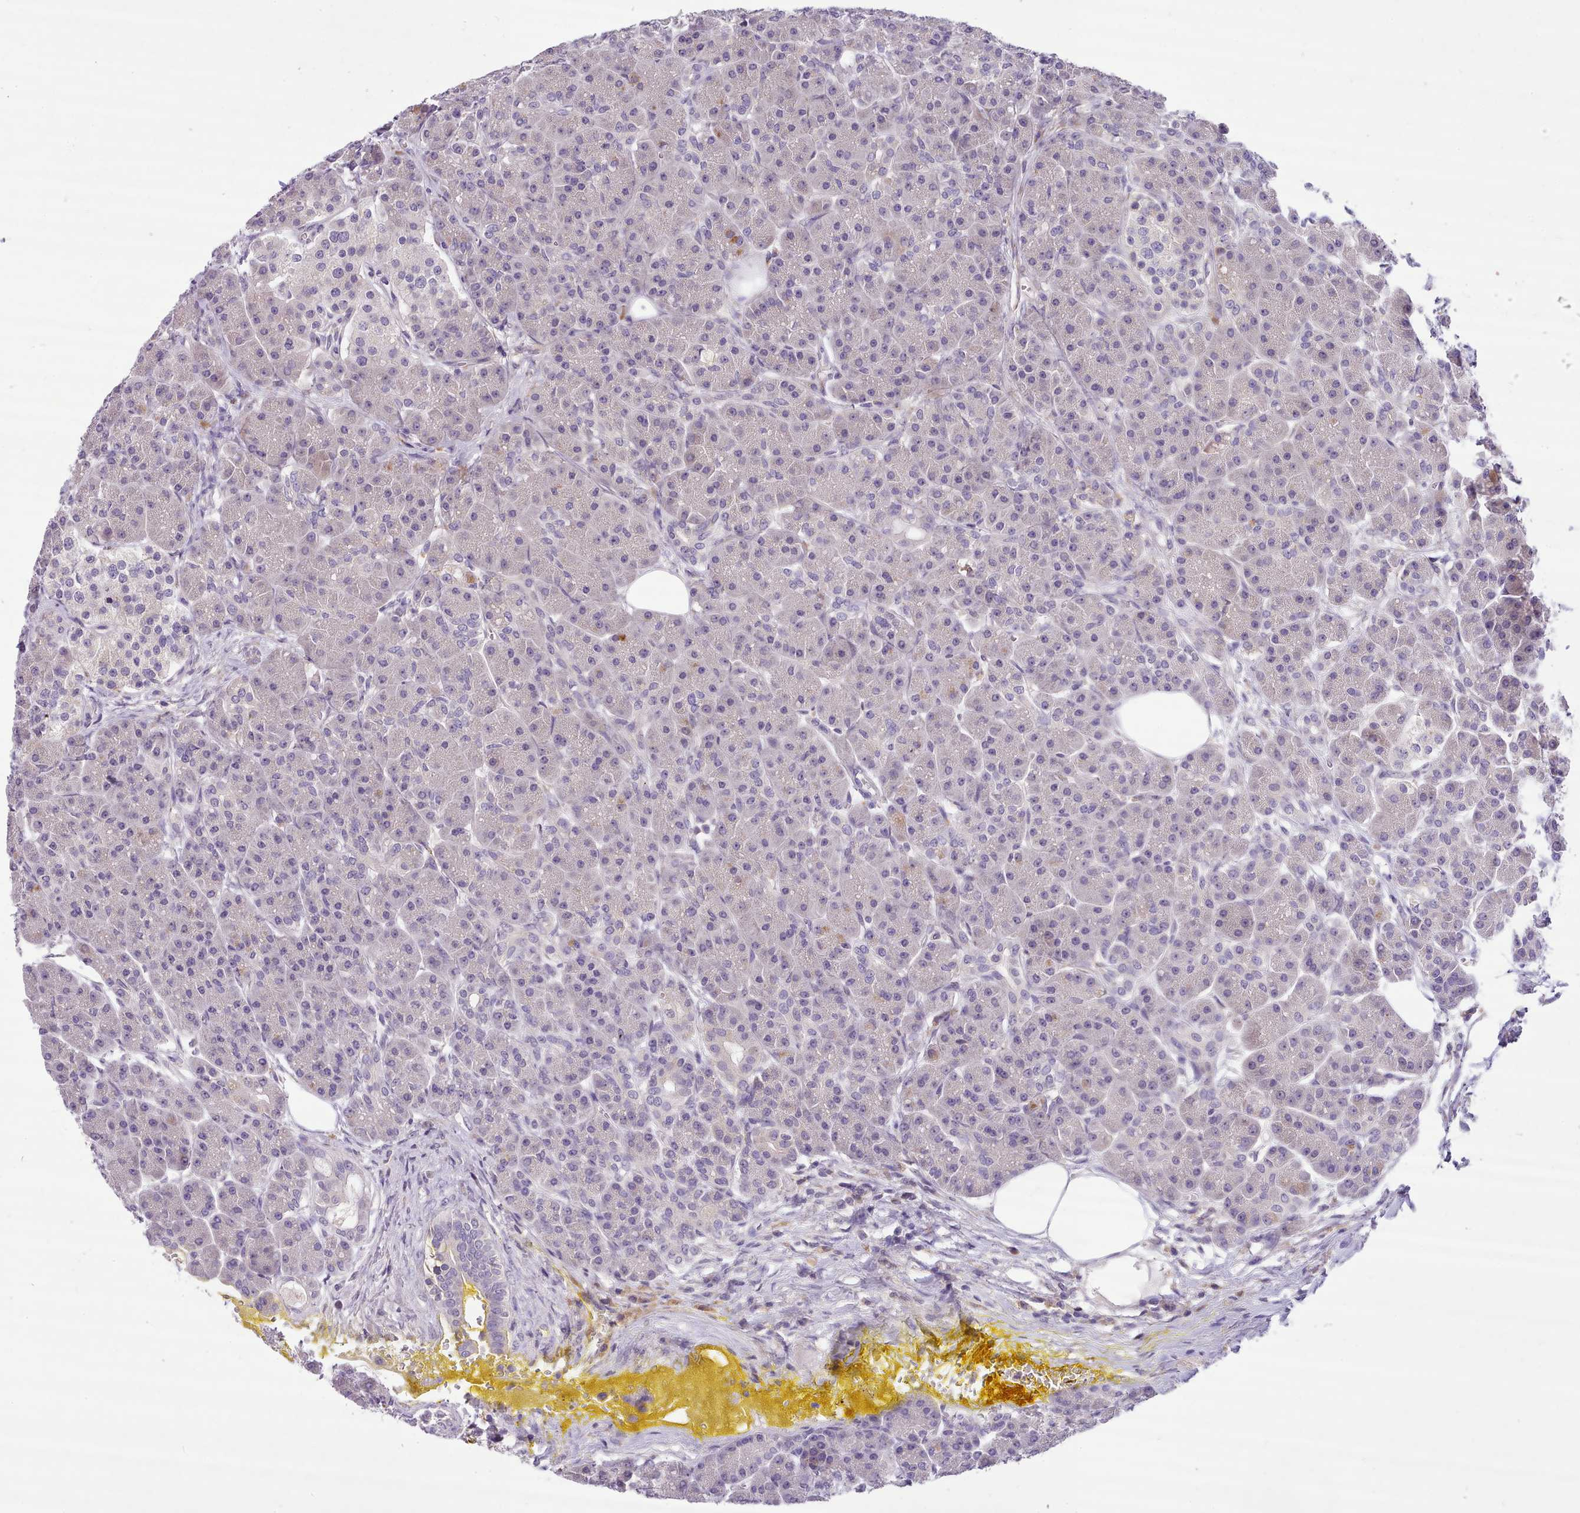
{"staining": {"intensity": "weak", "quantity": "<25%", "location": "cytoplasmic/membranous"}, "tissue": "pancreas", "cell_type": "Exocrine glandular cells", "image_type": "normal", "snomed": [{"axis": "morphology", "description": "Normal tissue, NOS"}, {"axis": "topography", "description": "Pancreas"}], "caption": "Immunohistochemistry (IHC) of normal pancreas shows no expression in exocrine glandular cells. (DAB immunohistochemistry visualized using brightfield microscopy, high magnification).", "gene": "FAM83E", "patient": {"sex": "male", "age": 63}}